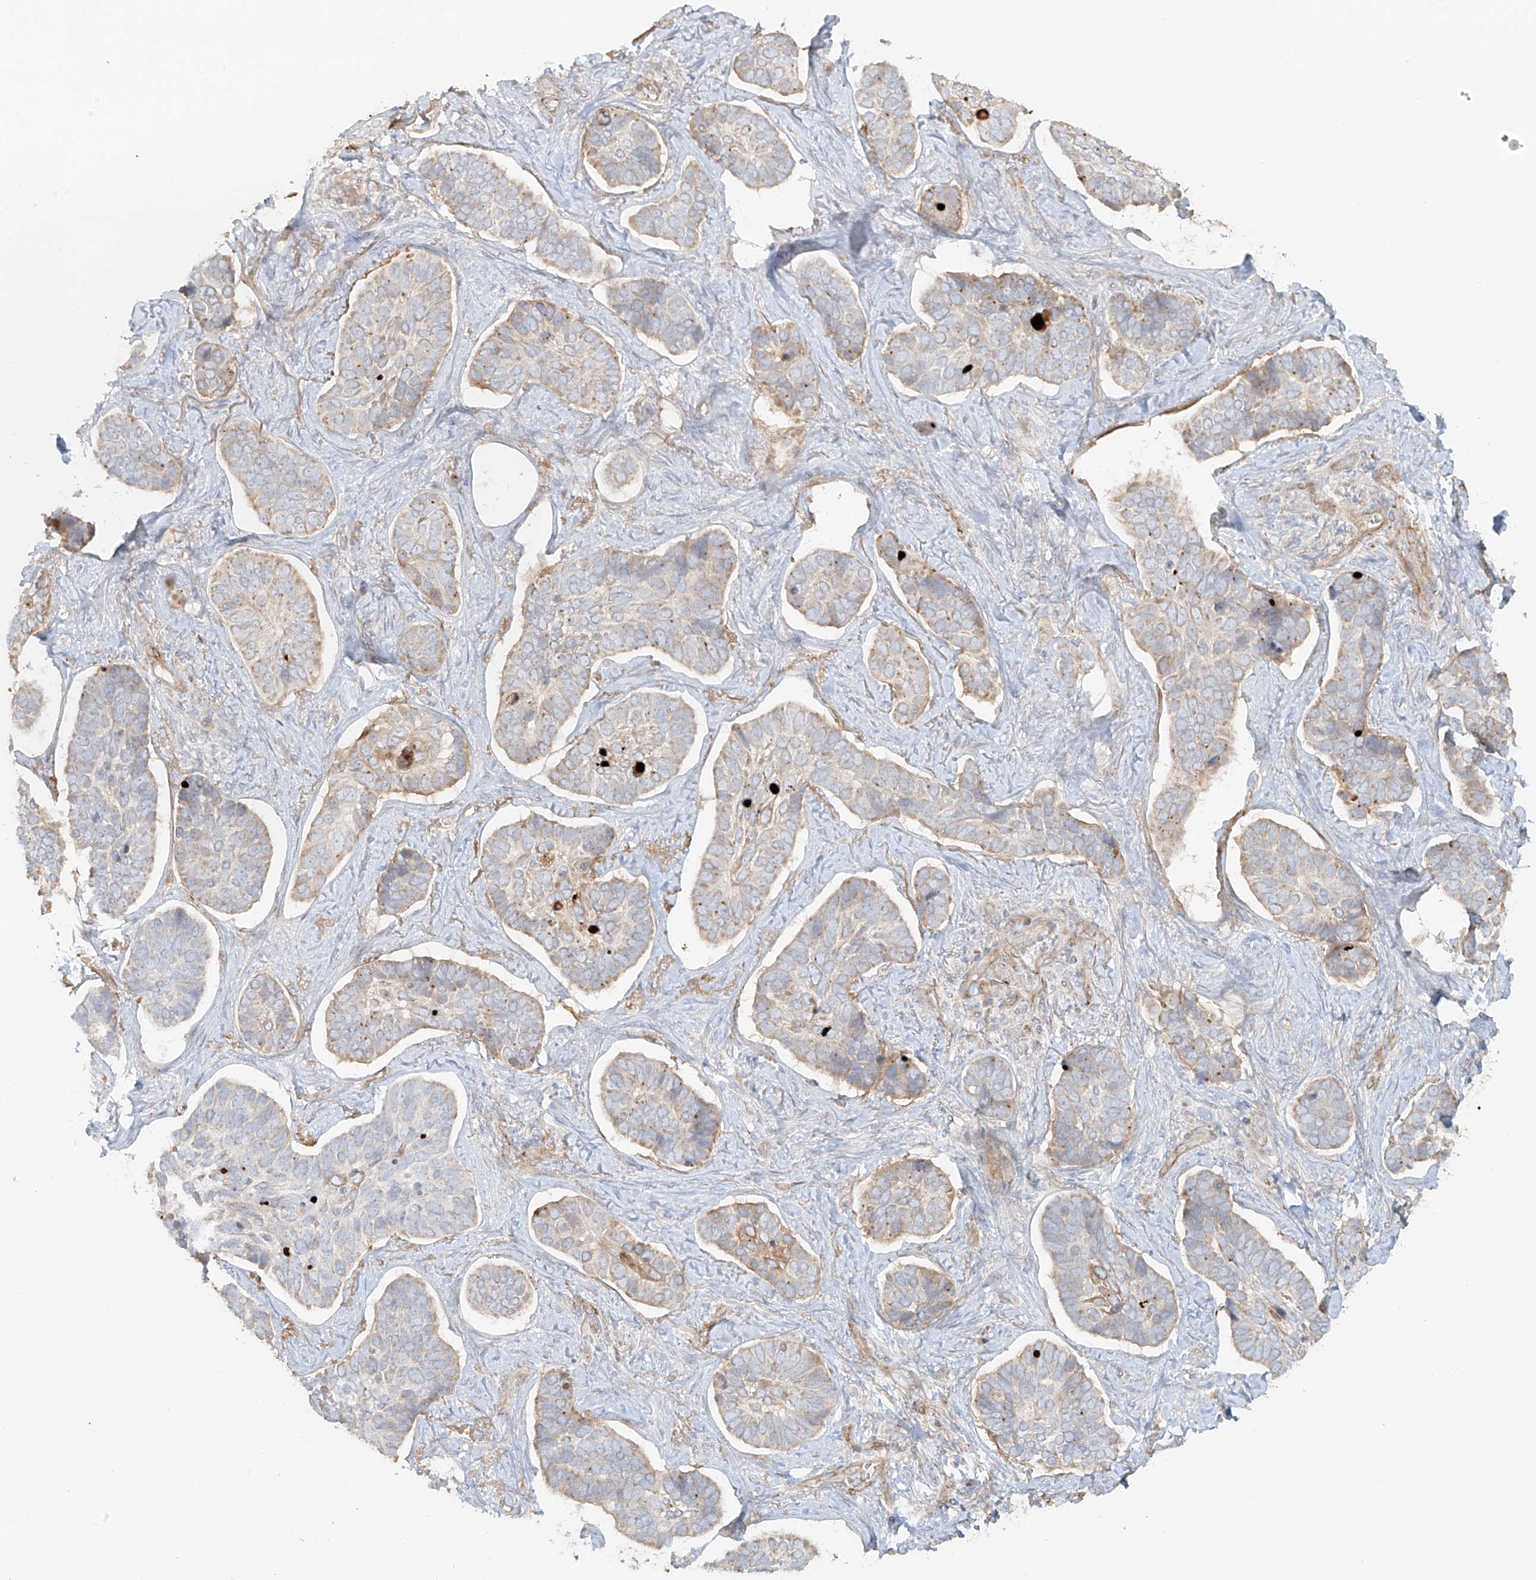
{"staining": {"intensity": "weak", "quantity": "25%-75%", "location": "cytoplasmic/membranous"}, "tissue": "skin cancer", "cell_type": "Tumor cells", "image_type": "cancer", "snomed": [{"axis": "morphology", "description": "Basal cell carcinoma"}, {"axis": "topography", "description": "Skin"}], "caption": "Tumor cells reveal weak cytoplasmic/membranous expression in approximately 25%-75% of cells in skin cancer.", "gene": "MIPEP", "patient": {"sex": "male", "age": 62}}